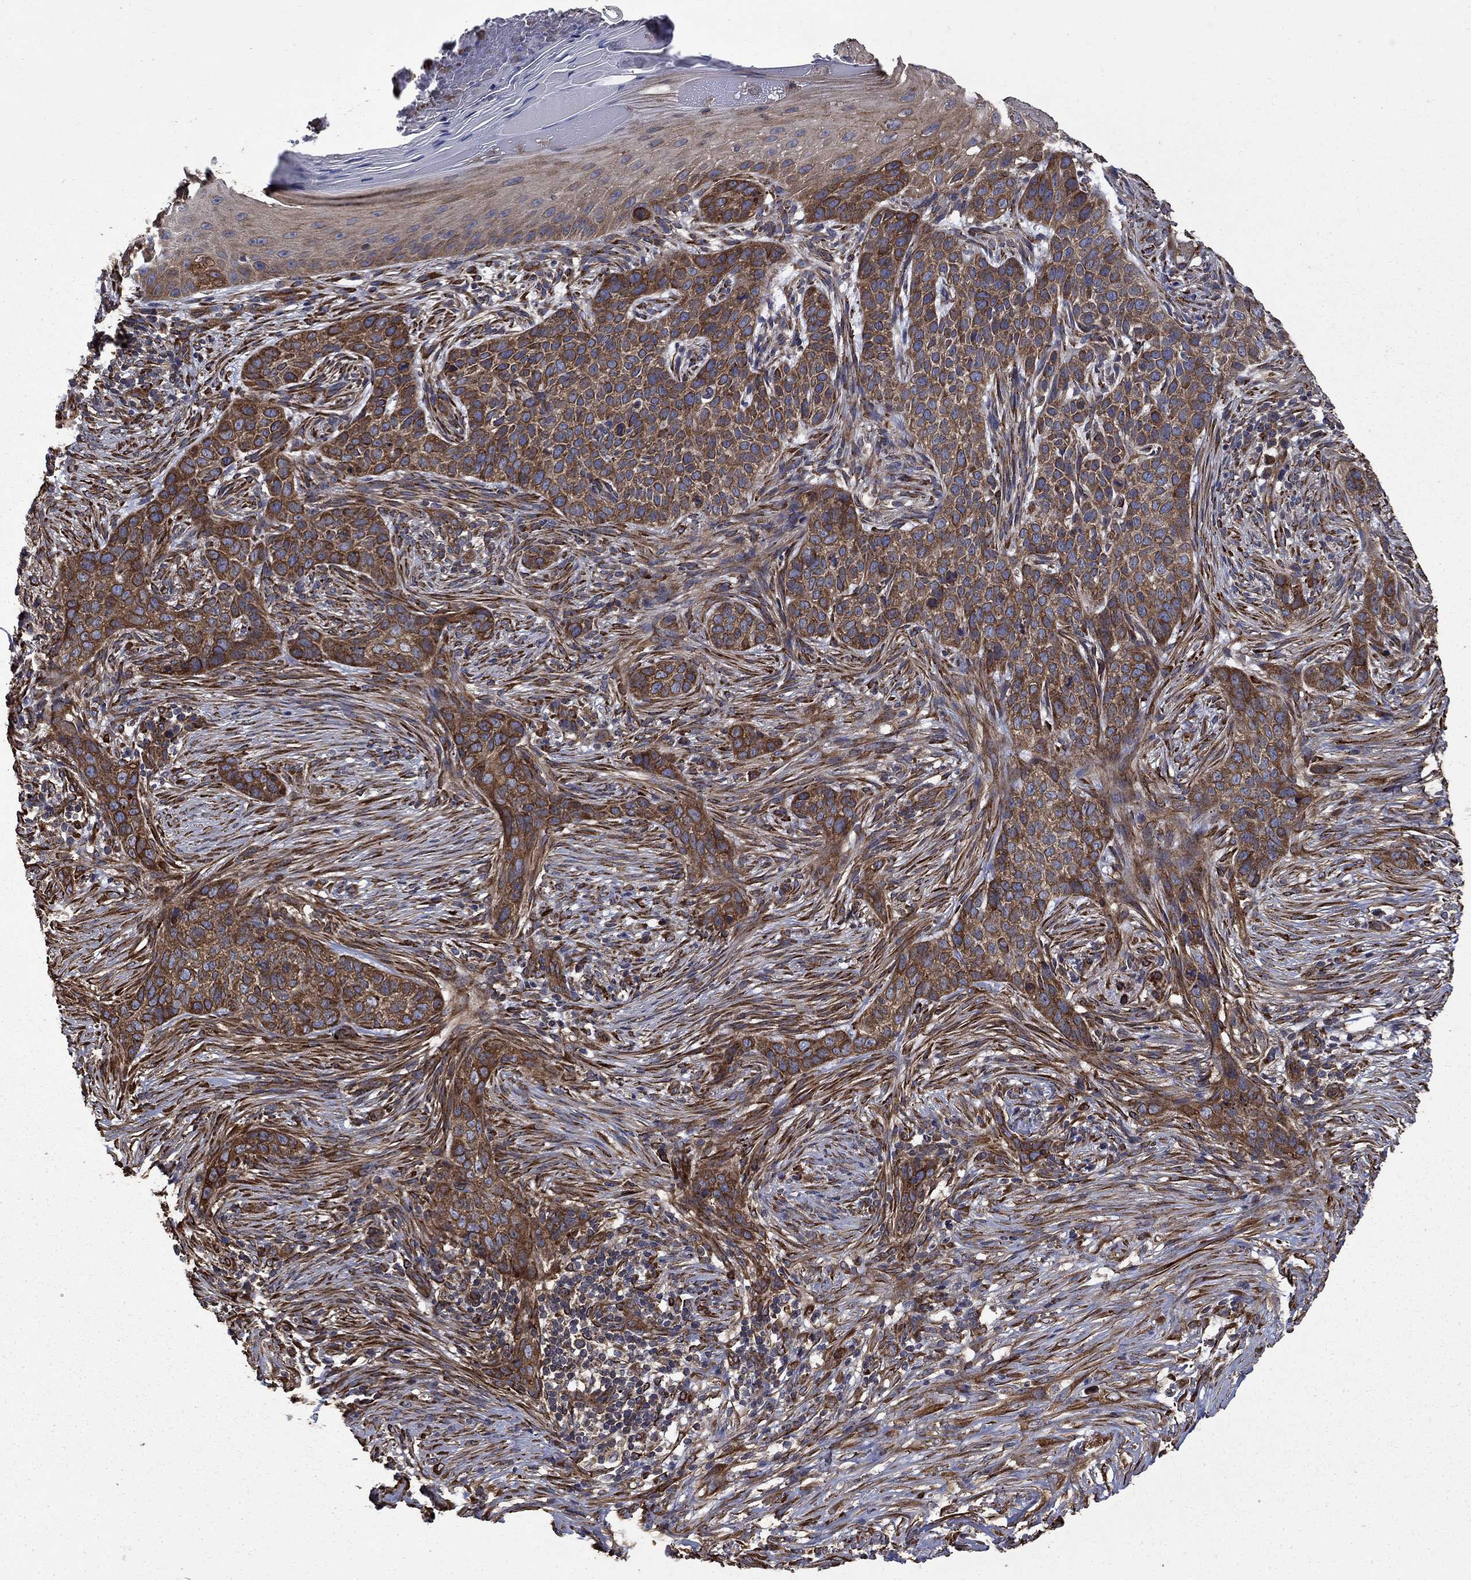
{"staining": {"intensity": "strong", "quantity": "25%-75%", "location": "cytoplasmic/membranous"}, "tissue": "skin cancer", "cell_type": "Tumor cells", "image_type": "cancer", "snomed": [{"axis": "morphology", "description": "Squamous cell carcinoma, NOS"}, {"axis": "topography", "description": "Skin"}], "caption": "A micrograph showing strong cytoplasmic/membranous staining in about 25%-75% of tumor cells in skin cancer (squamous cell carcinoma), as visualized by brown immunohistochemical staining.", "gene": "CUTC", "patient": {"sex": "male", "age": 88}}